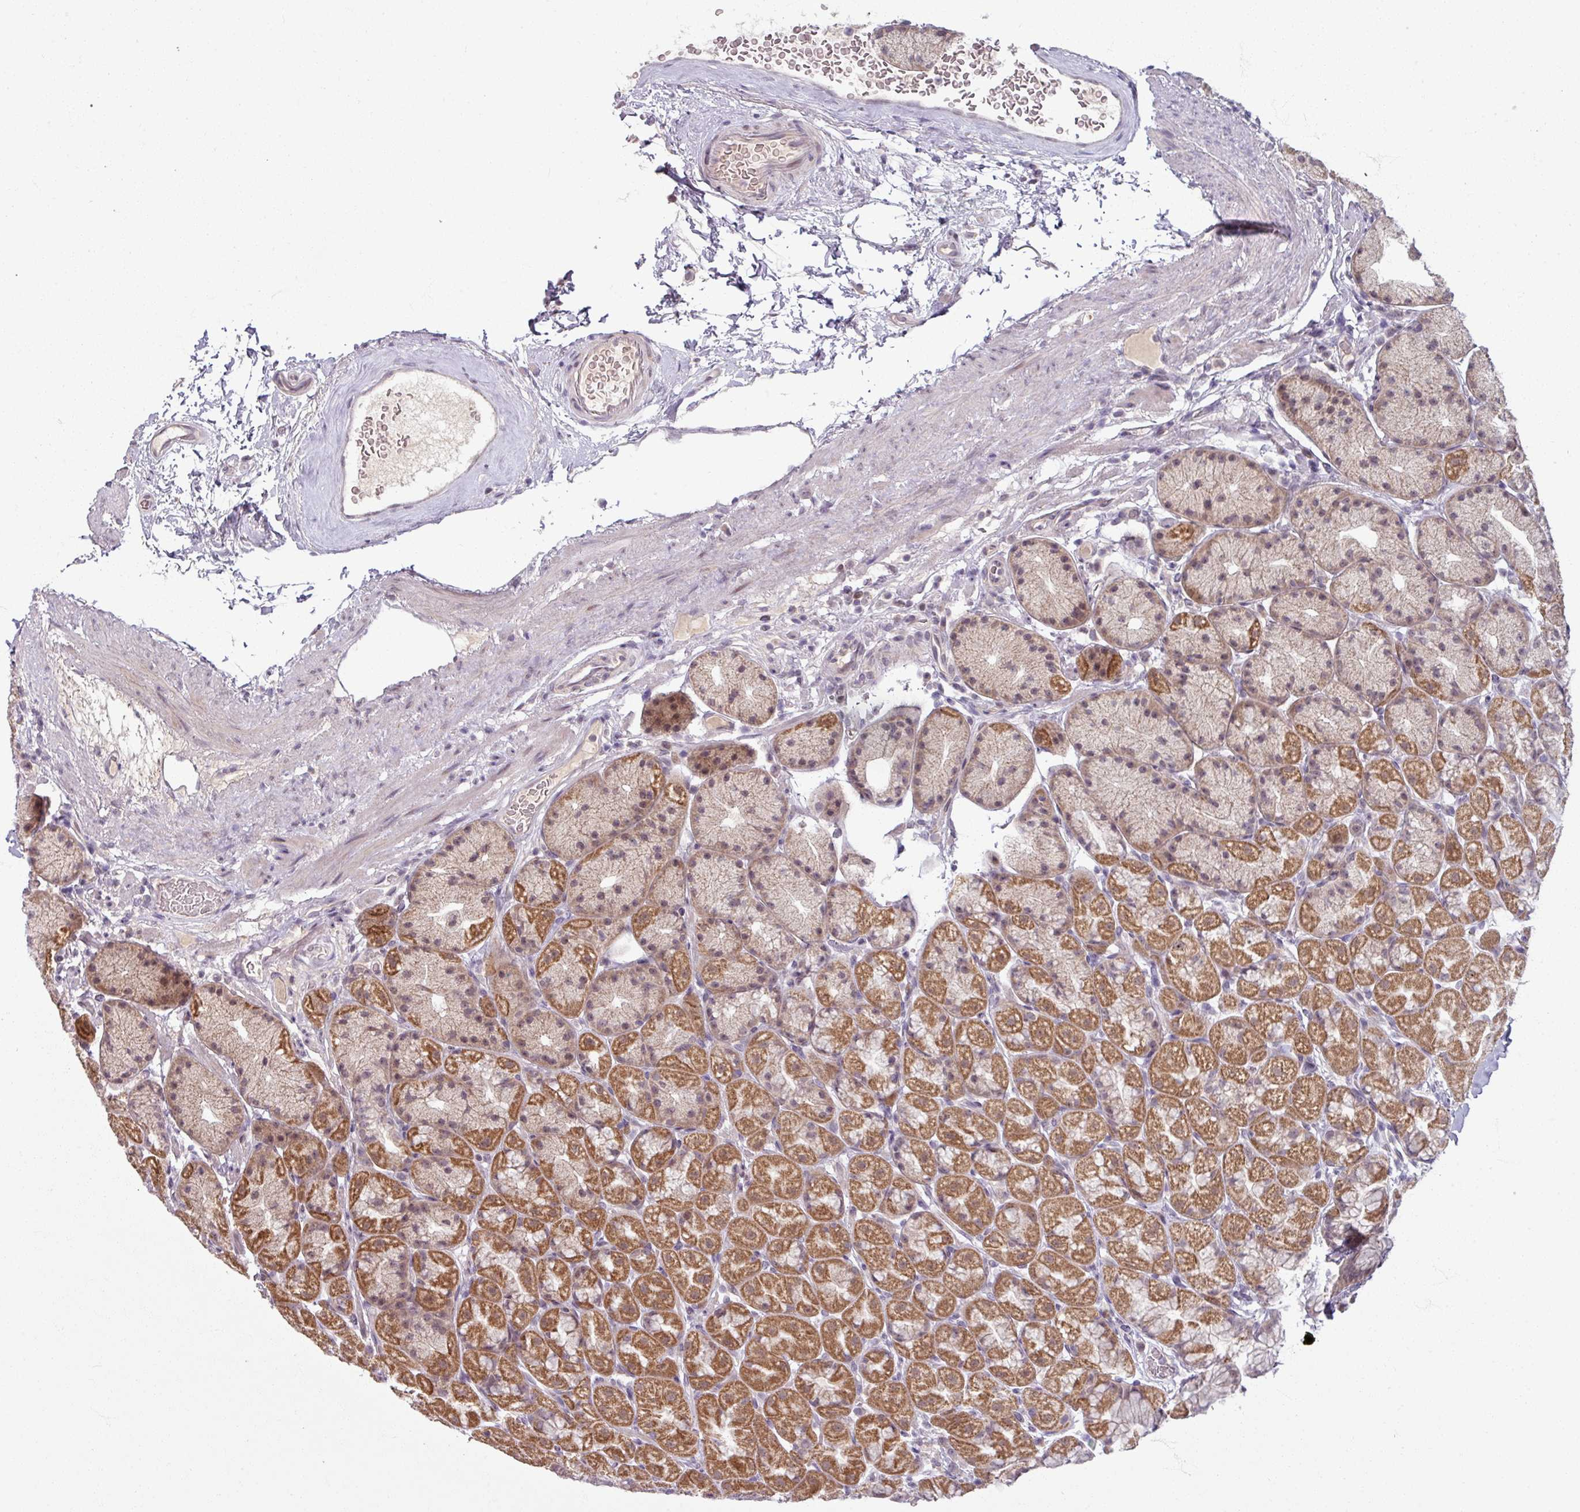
{"staining": {"intensity": "moderate", "quantity": "25%-75%", "location": "cytoplasmic/membranous,nuclear"}, "tissue": "stomach", "cell_type": "Glandular cells", "image_type": "normal", "snomed": [{"axis": "morphology", "description": "Normal tissue, NOS"}, {"axis": "topography", "description": "Stomach, lower"}], "caption": "Moderate cytoplasmic/membranous,nuclear positivity for a protein is present in about 25%-75% of glandular cells of normal stomach using immunohistochemistry.", "gene": "OGFOD3", "patient": {"sex": "male", "age": 67}}